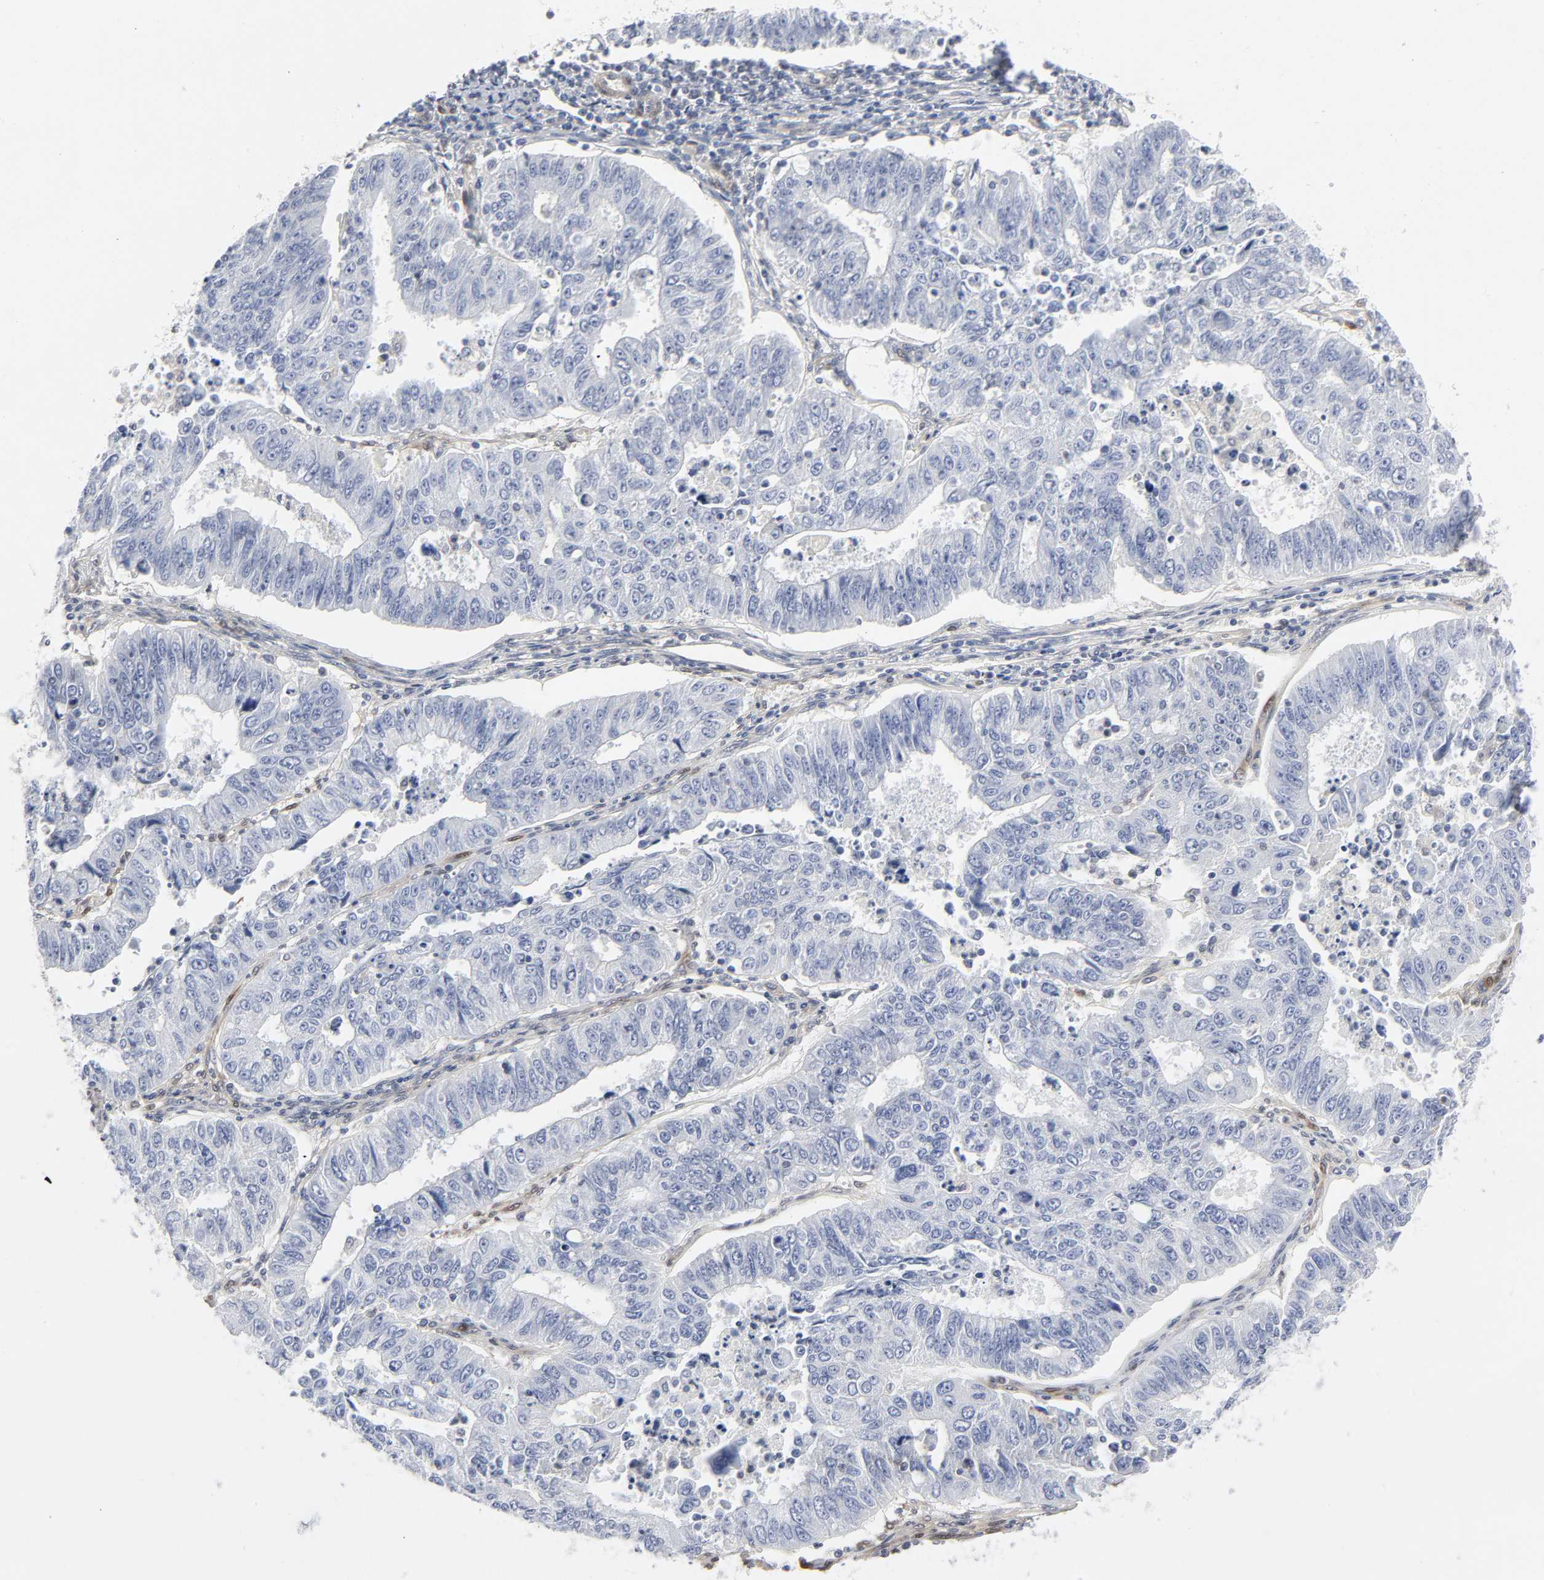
{"staining": {"intensity": "negative", "quantity": "none", "location": "none"}, "tissue": "endometrial cancer", "cell_type": "Tumor cells", "image_type": "cancer", "snomed": [{"axis": "morphology", "description": "Adenocarcinoma, NOS"}, {"axis": "topography", "description": "Endometrium"}], "caption": "This is a image of immunohistochemistry (IHC) staining of endometrial cancer, which shows no expression in tumor cells.", "gene": "PTEN", "patient": {"sex": "female", "age": 42}}